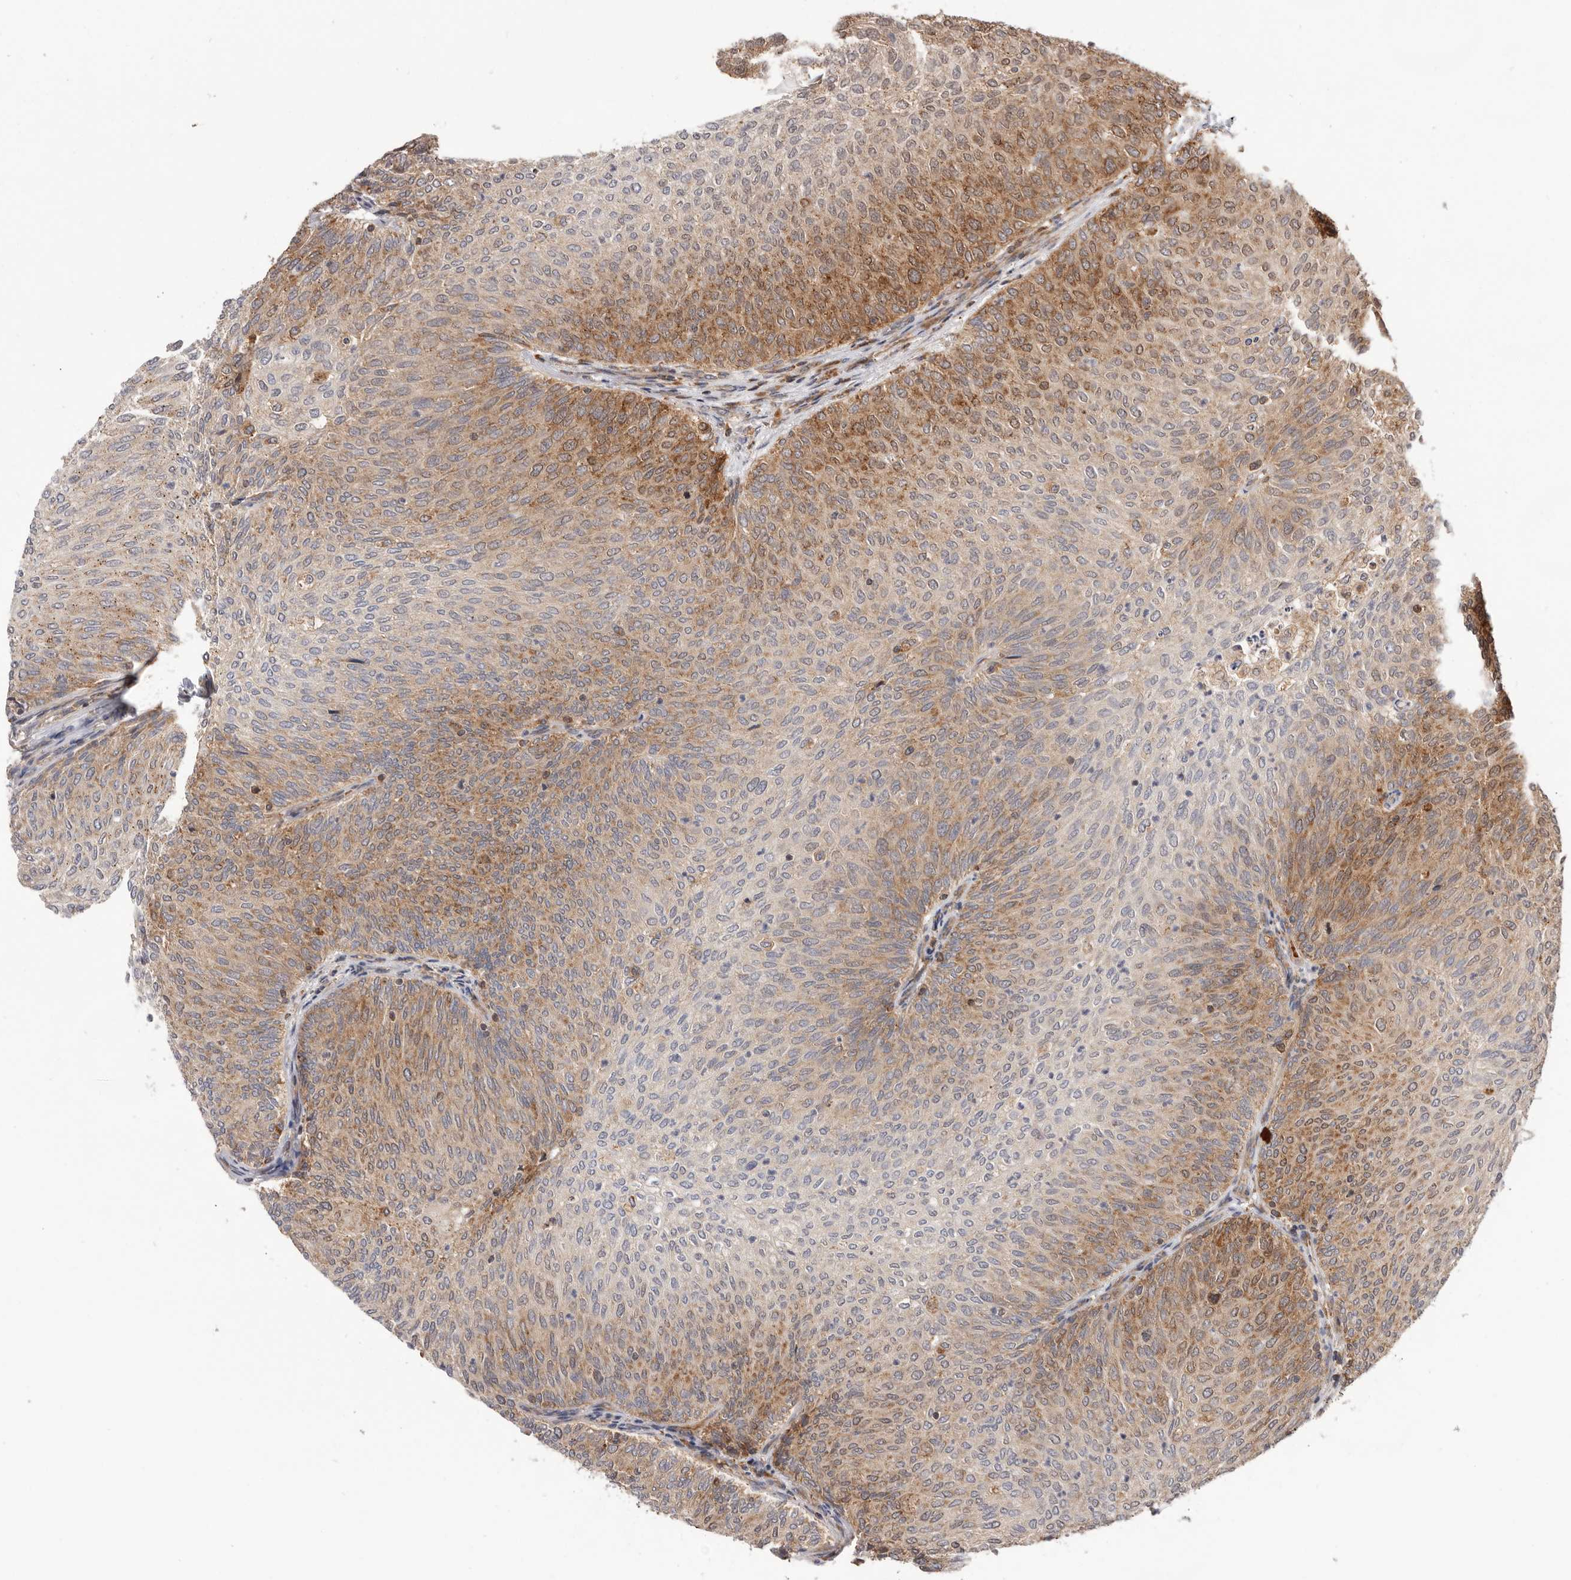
{"staining": {"intensity": "moderate", "quantity": ">75%", "location": "cytoplasmic/membranous"}, "tissue": "urothelial cancer", "cell_type": "Tumor cells", "image_type": "cancer", "snomed": [{"axis": "morphology", "description": "Urothelial carcinoma, Low grade"}, {"axis": "topography", "description": "Urinary bladder"}], "caption": "Urothelial cancer stained with a brown dye reveals moderate cytoplasmic/membranous positive staining in approximately >75% of tumor cells.", "gene": "RNF213", "patient": {"sex": "female", "age": 79}}